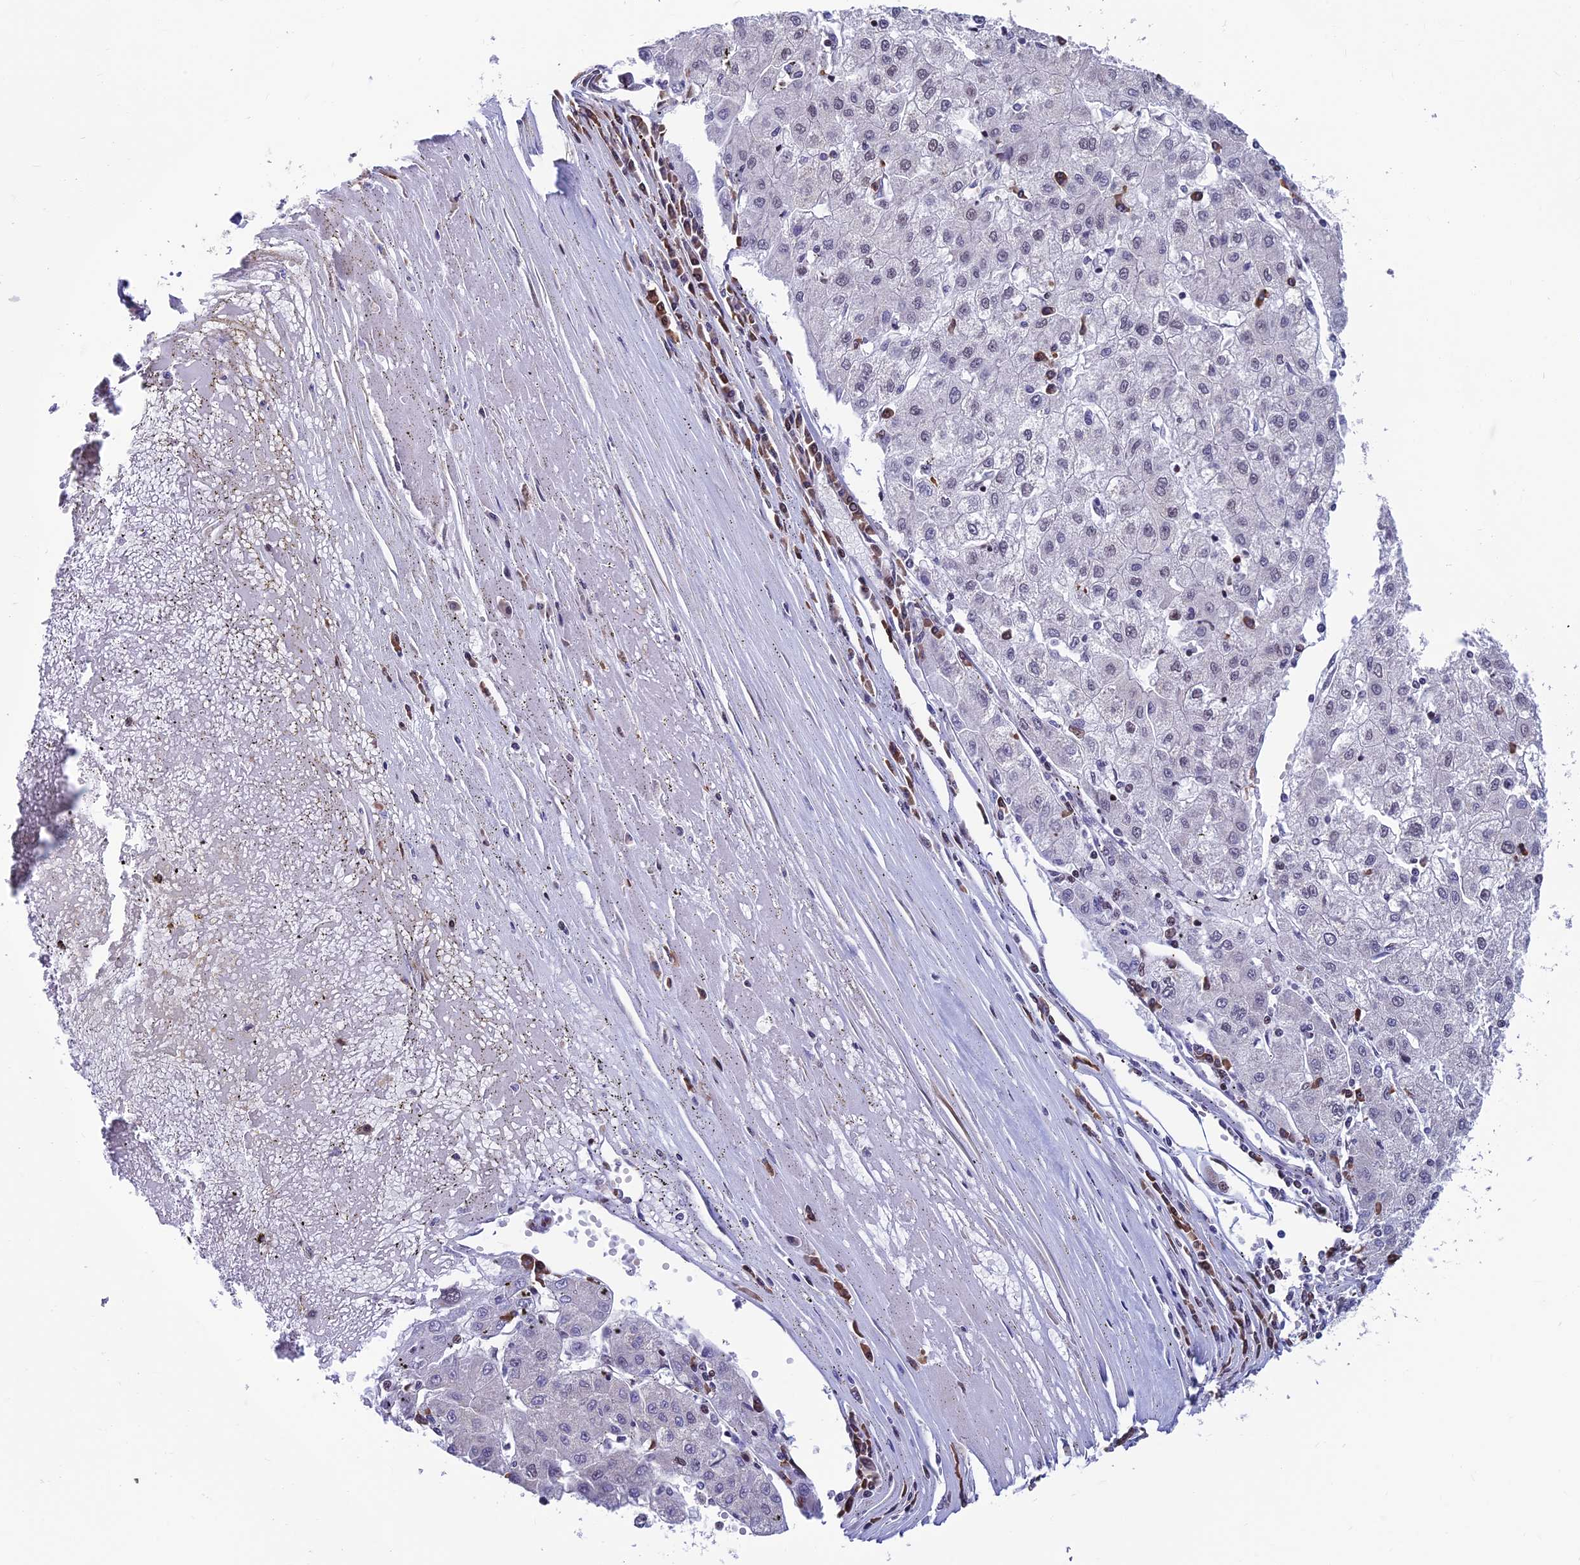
{"staining": {"intensity": "negative", "quantity": "none", "location": "none"}, "tissue": "liver cancer", "cell_type": "Tumor cells", "image_type": "cancer", "snomed": [{"axis": "morphology", "description": "Carcinoma, Hepatocellular, NOS"}, {"axis": "topography", "description": "Liver"}], "caption": "This is a image of immunohistochemistry staining of liver cancer (hepatocellular carcinoma), which shows no staining in tumor cells. (DAB (3,3'-diaminobenzidine) IHC, high magnification).", "gene": "KIAA1191", "patient": {"sex": "male", "age": 72}}